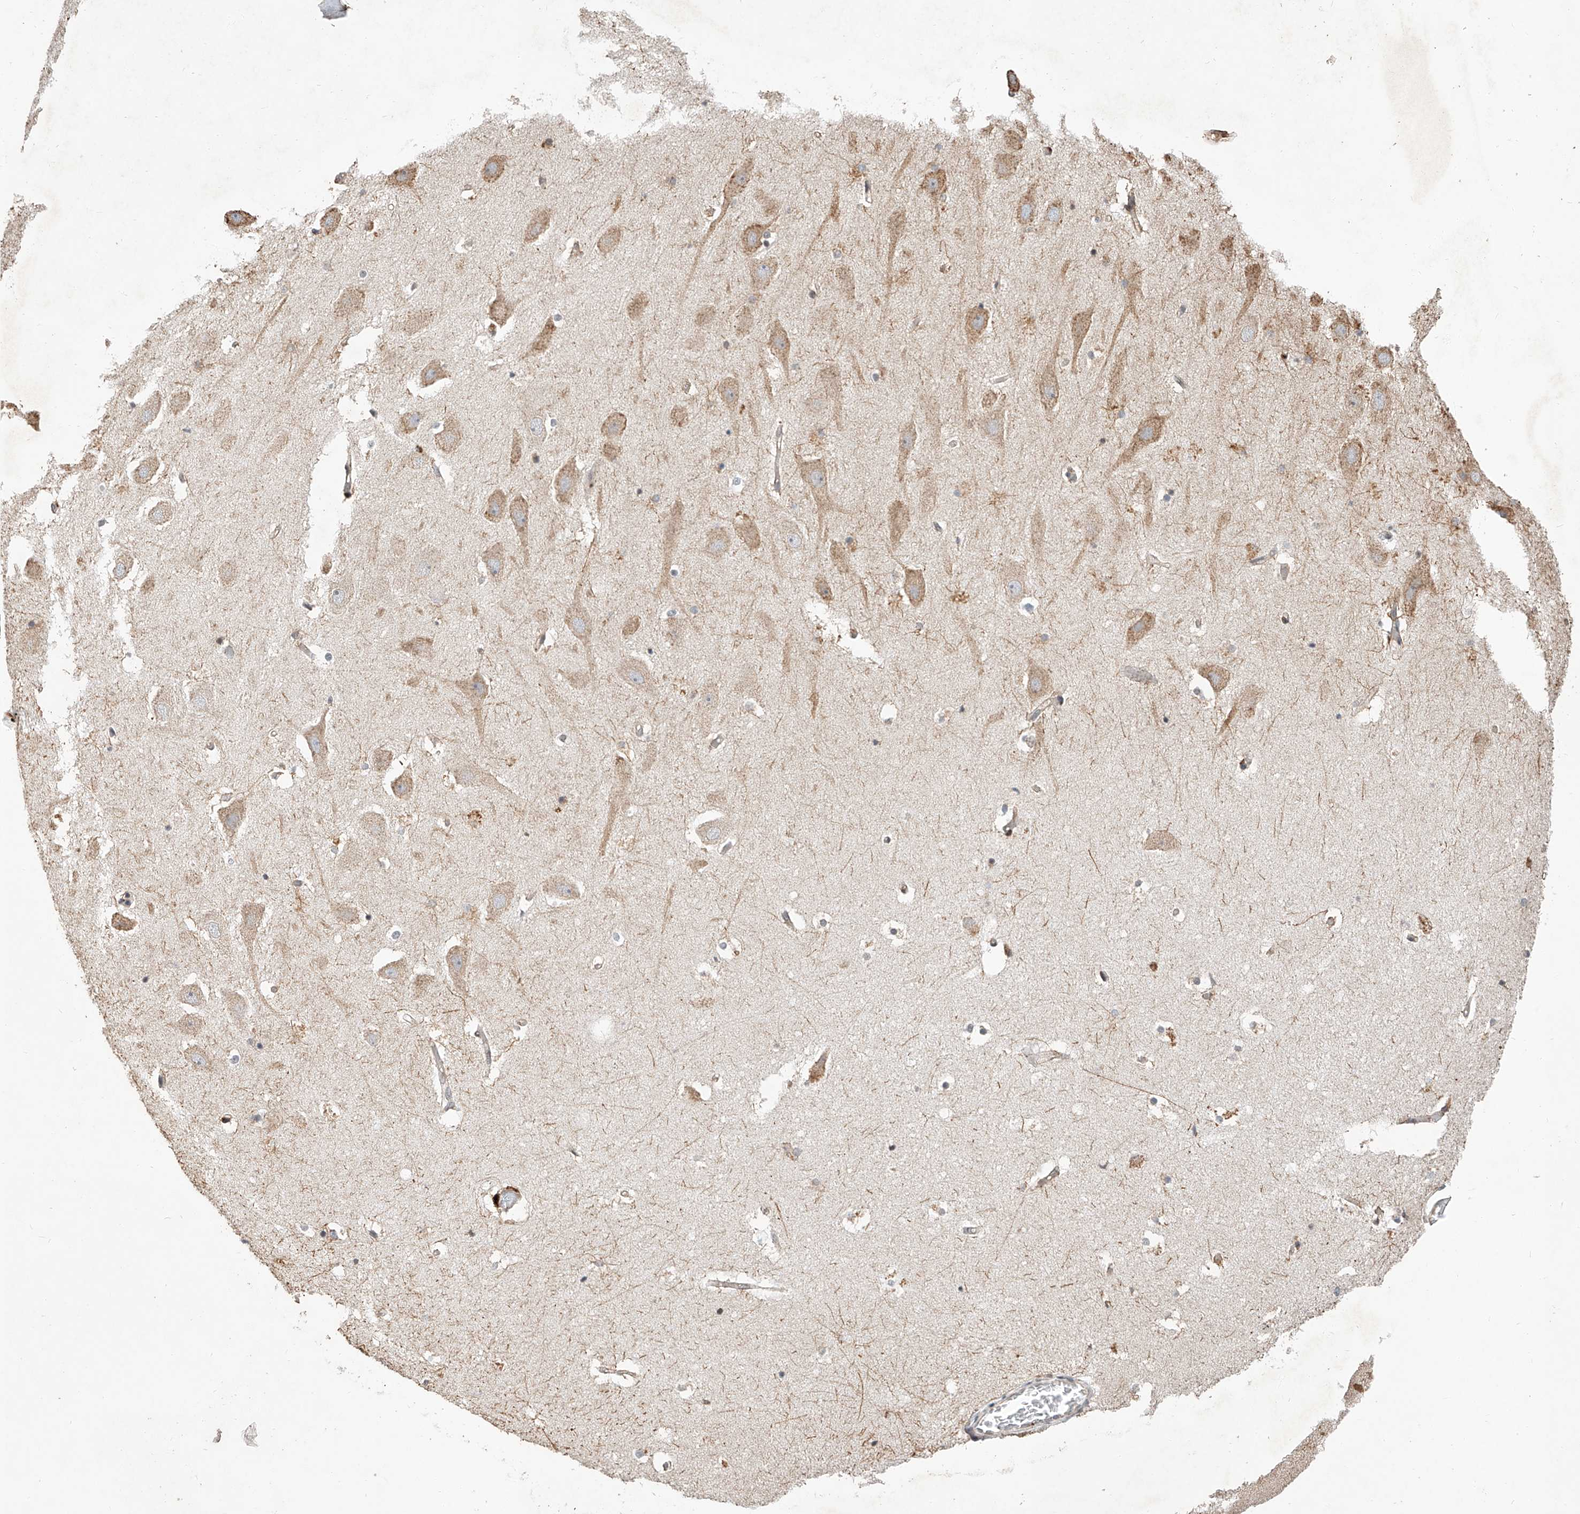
{"staining": {"intensity": "weak", "quantity": "<25%", "location": "cytoplasmic/membranous"}, "tissue": "hippocampus", "cell_type": "Glial cells", "image_type": "normal", "snomed": [{"axis": "morphology", "description": "Normal tissue, NOS"}, {"axis": "topography", "description": "Hippocampus"}], "caption": "IHC histopathology image of unremarkable hippocampus: hippocampus stained with DAB (3,3'-diaminobenzidine) reveals no significant protein expression in glial cells.", "gene": "RILPL2", "patient": {"sex": "female", "age": 52}}